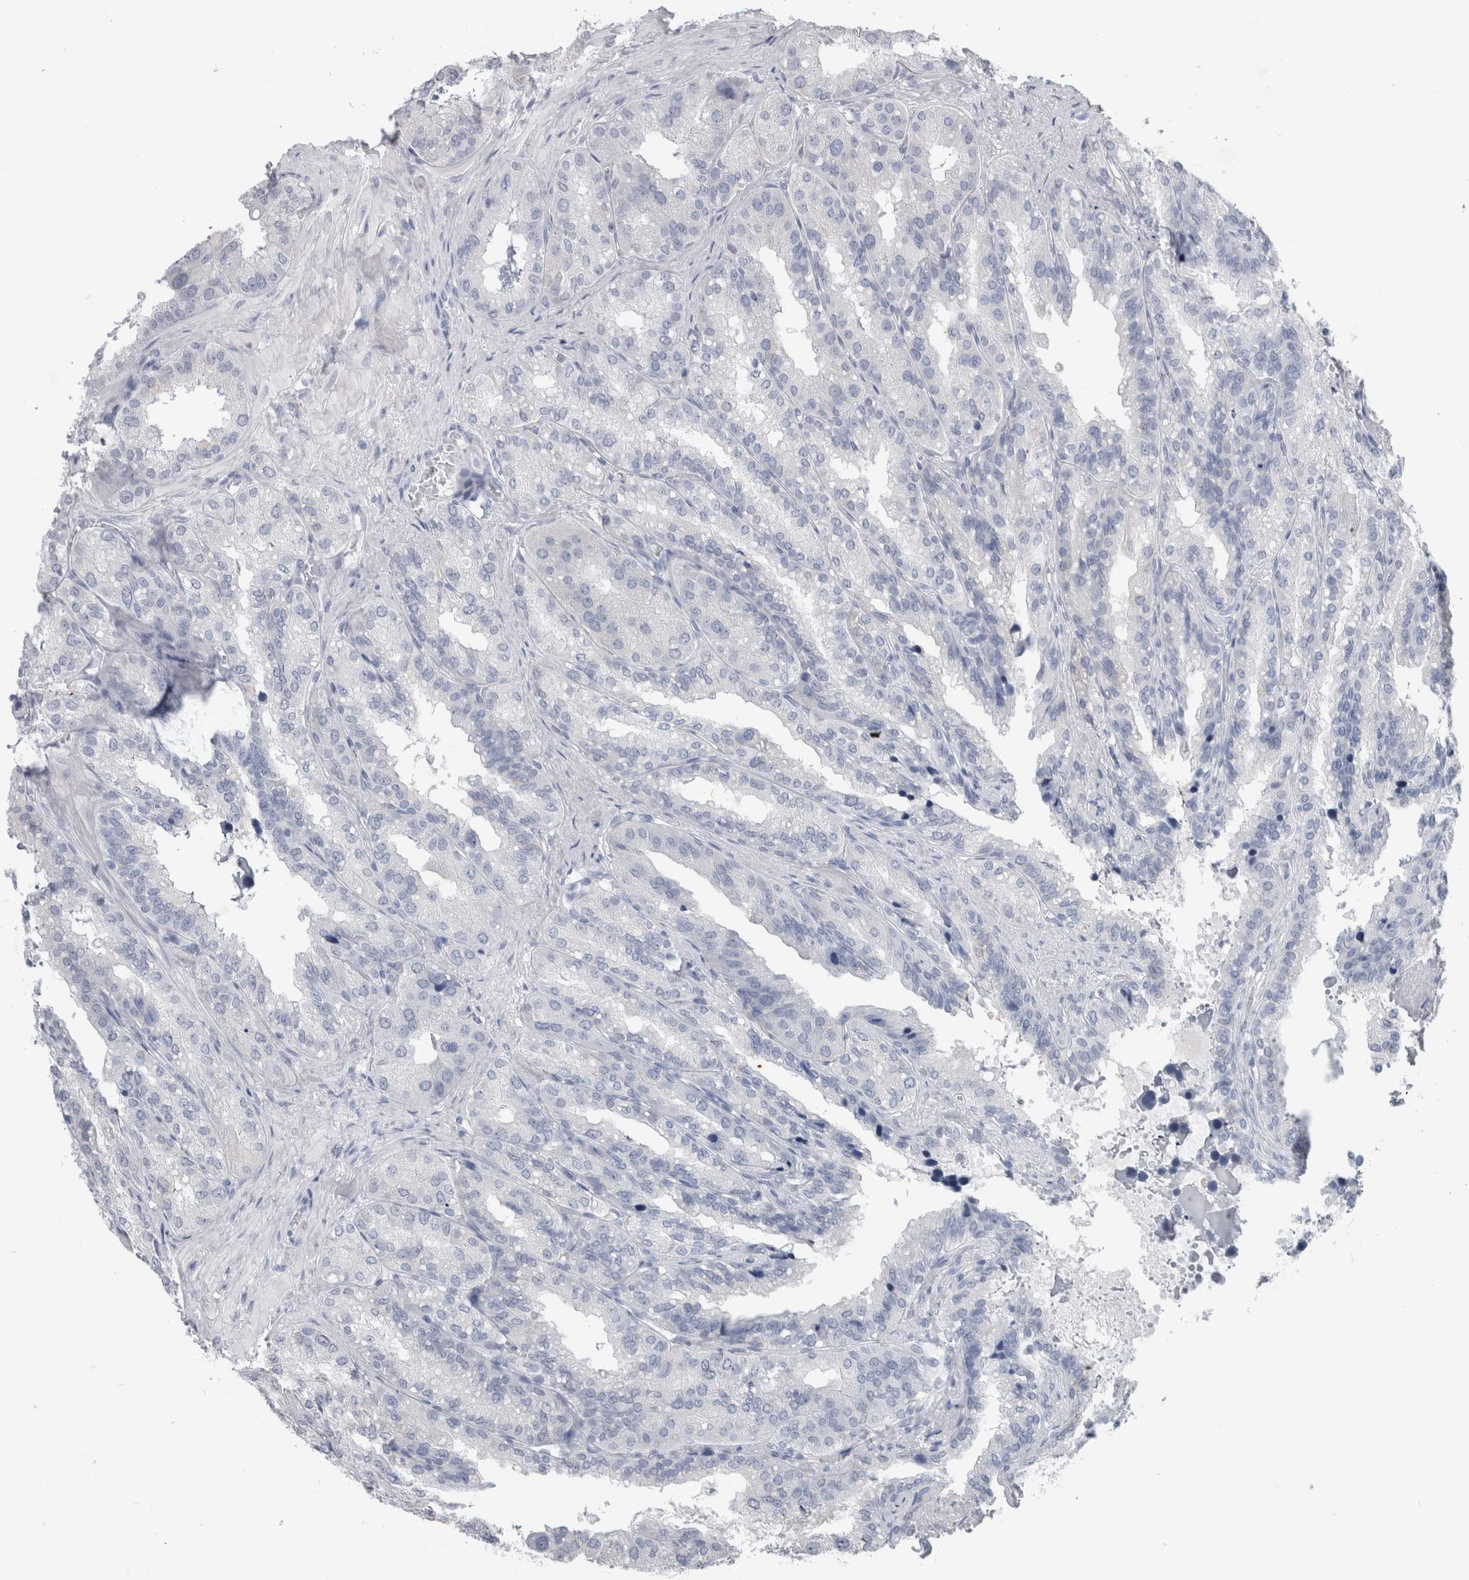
{"staining": {"intensity": "negative", "quantity": "none", "location": "none"}, "tissue": "seminal vesicle", "cell_type": "Glandular cells", "image_type": "normal", "snomed": [{"axis": "morphology", "description": "Normal tissue, NOS"}, {"axis": "topography", "description": "Prostate"}, {"axis": "topography", "description": "Seminal veicle"}], "caption": "Seminal vesicle stained for a protein using immunohistochemistry exhibits no expression glandular cells.", "gene": "ADAM2", "patient": {"sex": "male", "age": 51}}